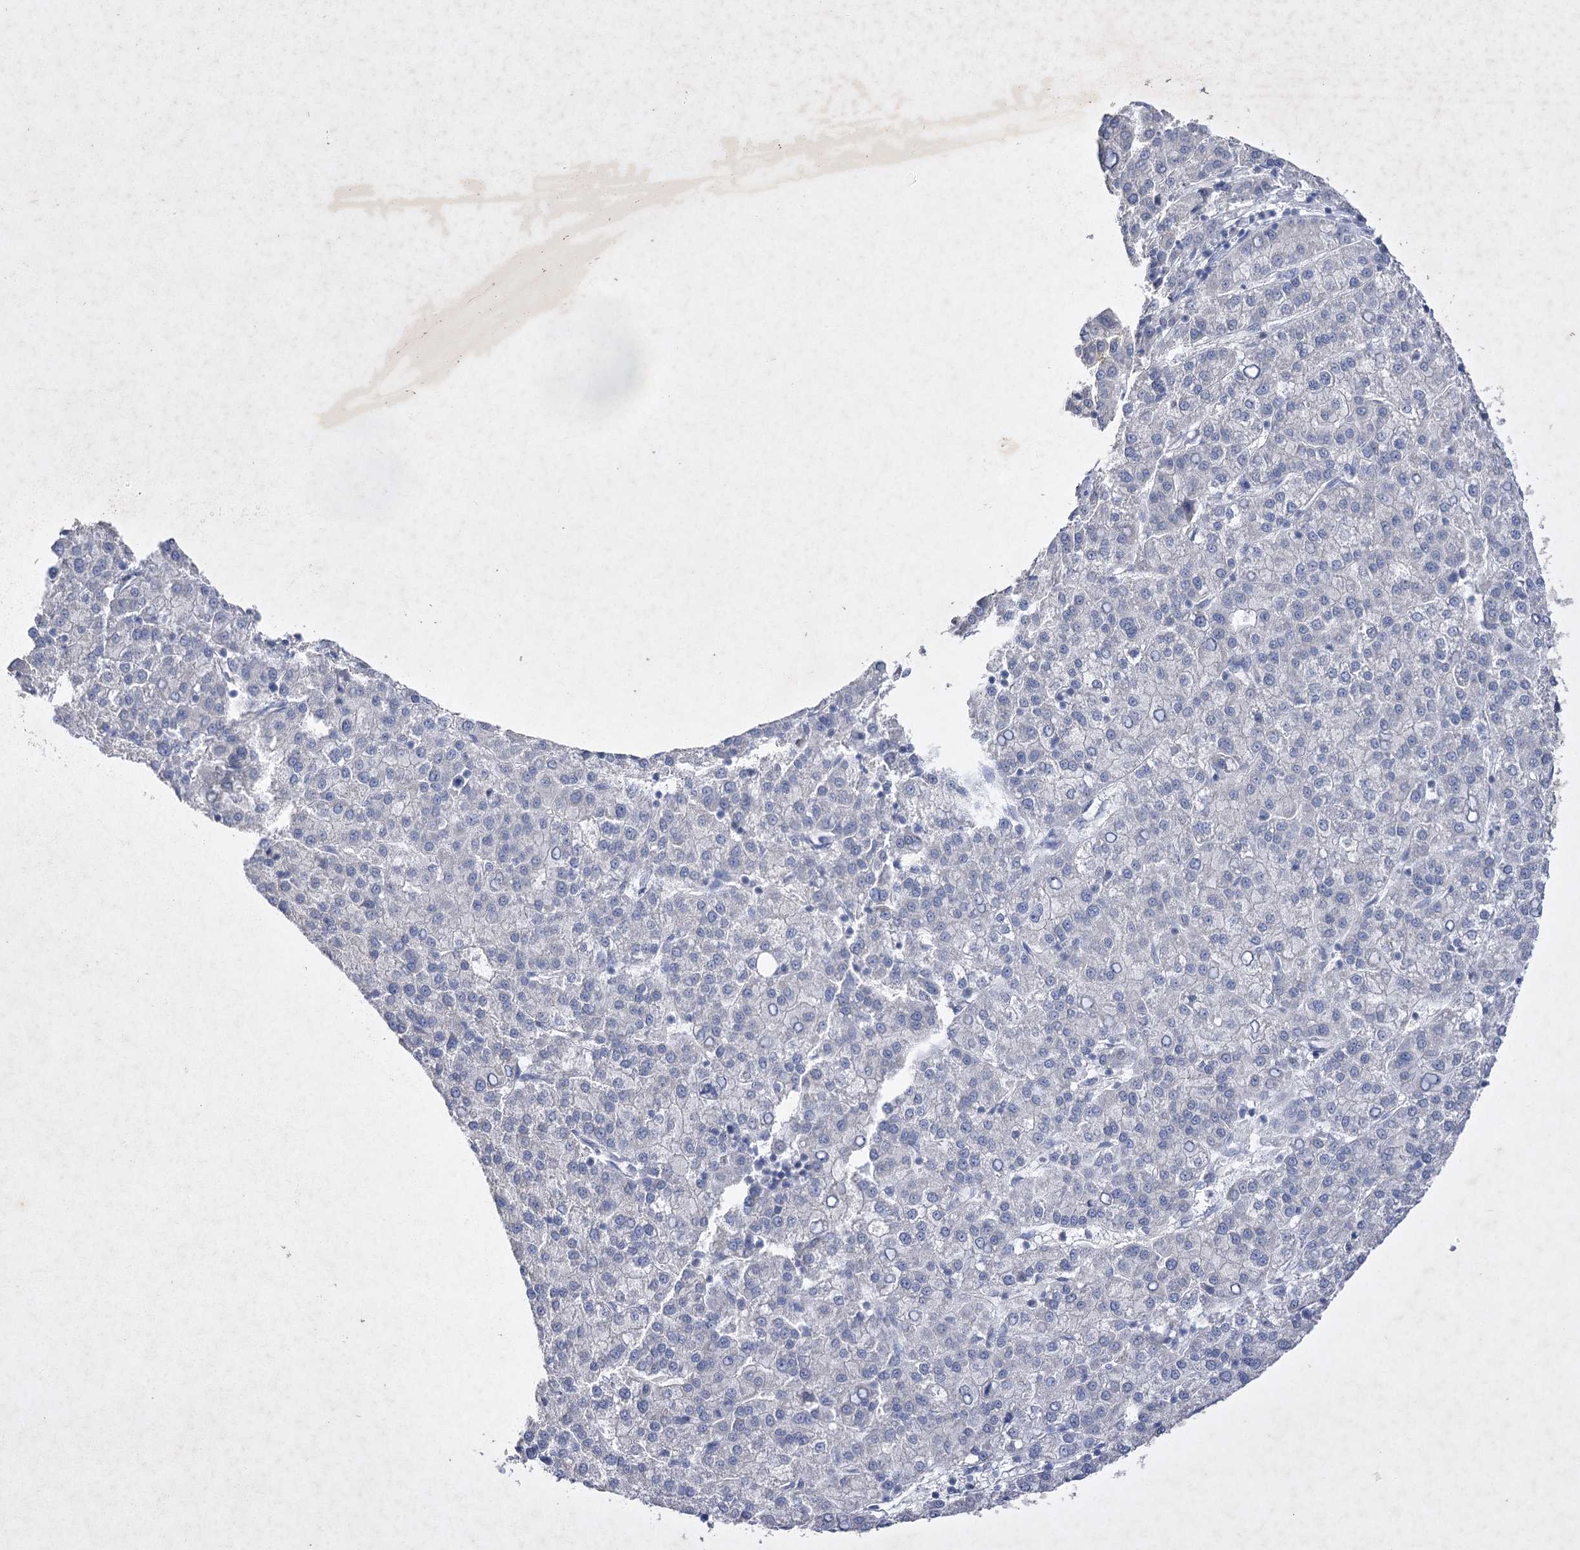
{"staining": {"intensity": "negative", "quantity": "none", "location": "none"}, "tissue": "liver cancer", "cell_type": "Tumor cells", "image_type": "cancer", "snomed": [{"axis": "morphology", "description": "Carcinoma, Hepatocellular, NOS"}, {"axis": "topography", "description": "Liver"}], "caption": "A high-resolution photomicrograph shows immunohistochemistry (IHC) staining of liver hepatocellular carcinoma, which reveals no significant positivity in tumor cells.", "gene": "COX15", "patient": {"sex": "female", "age": 58}}